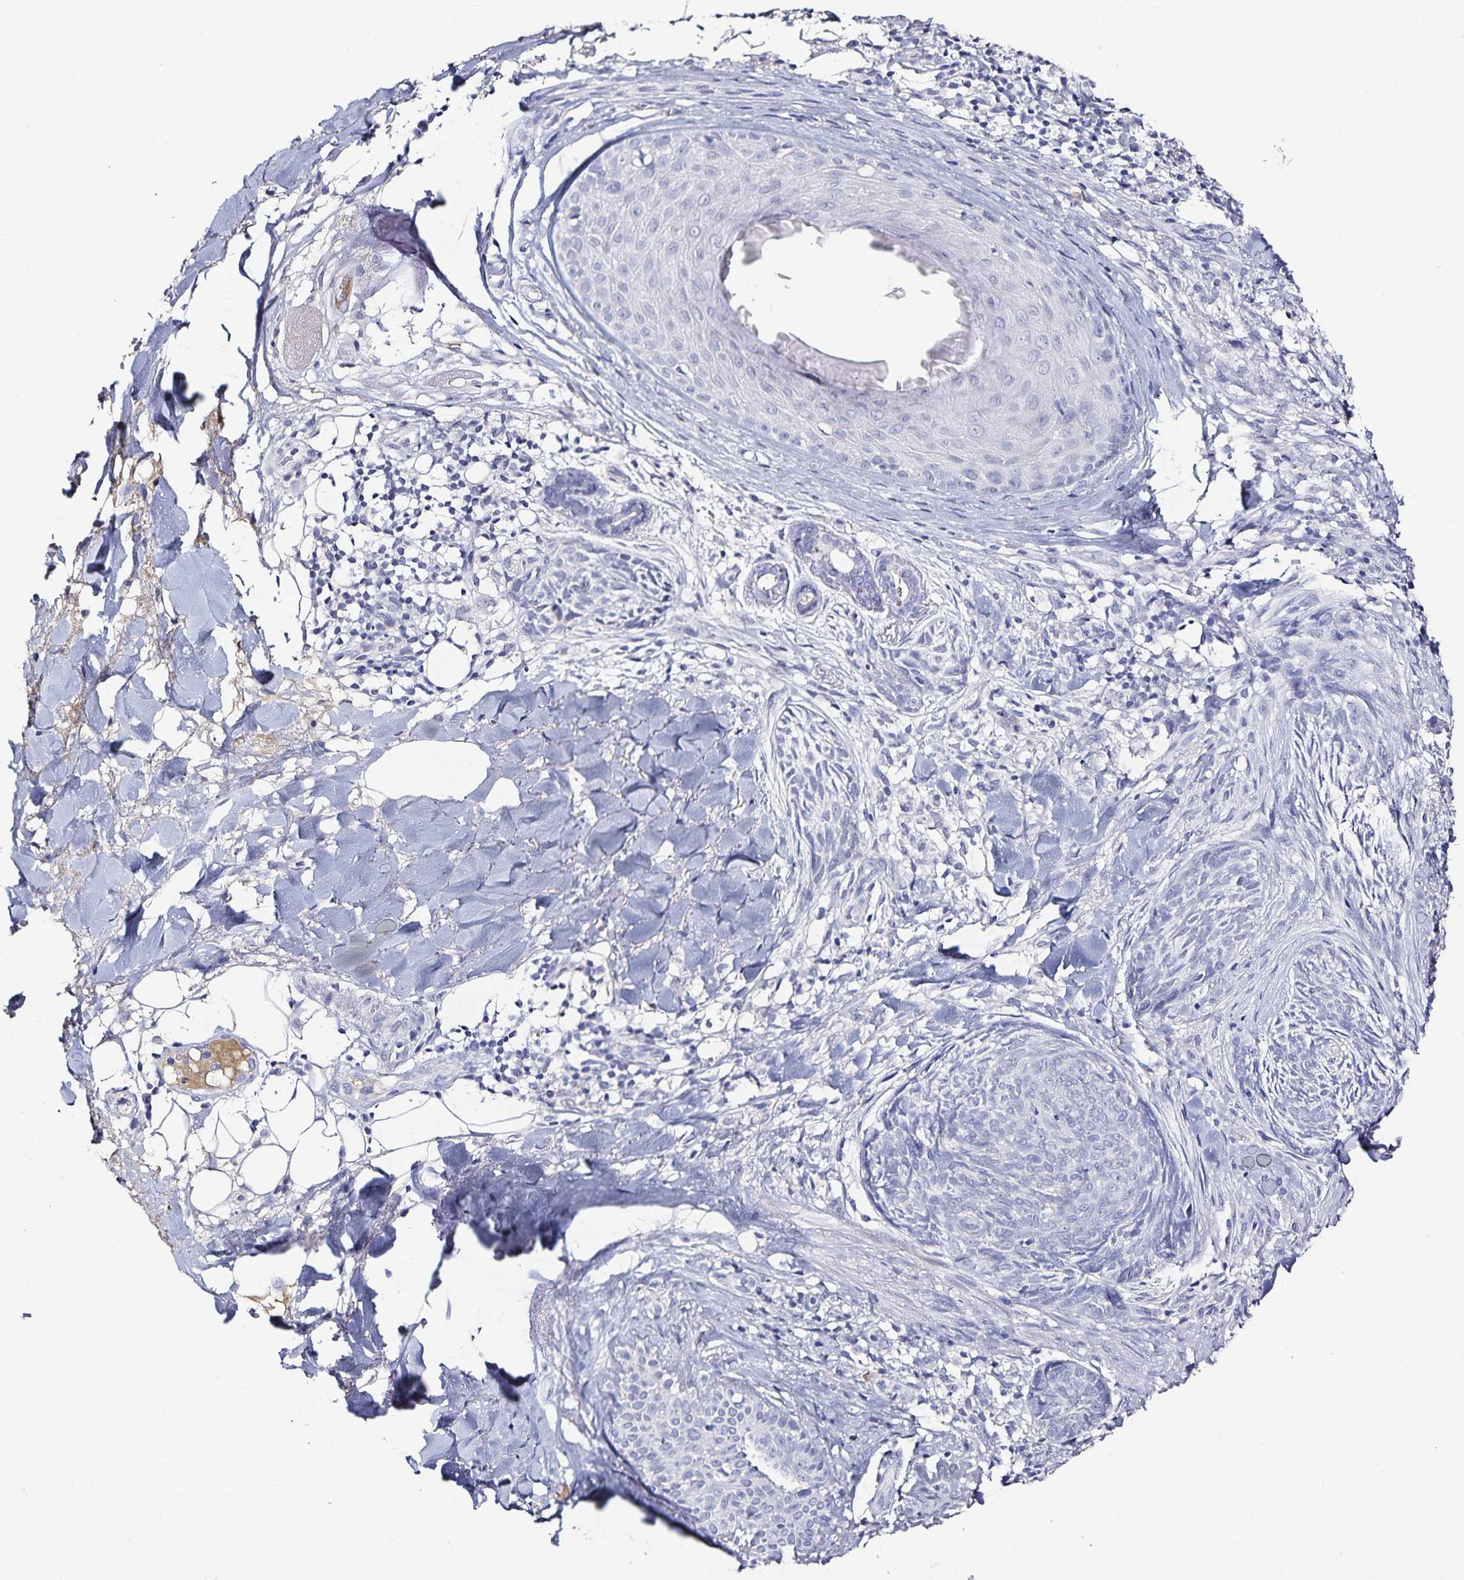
{"staining": {"intensity": "negative", "quantity": "none", "location": "none"}, "tissue": "skin cancer", "cell_type": "Tumor cells", "image_type": "cancer", "snomed": [{"axis": "morphology", "description": "Basal cell carcinoma"}, {"axis": "topography", "description": "Skin"}], "caption": "This is an IHC image of human skin cancer. There is no staining in tumor cells.", "gene": "TTR", "patient": {"sex": "female", "age": 93}}